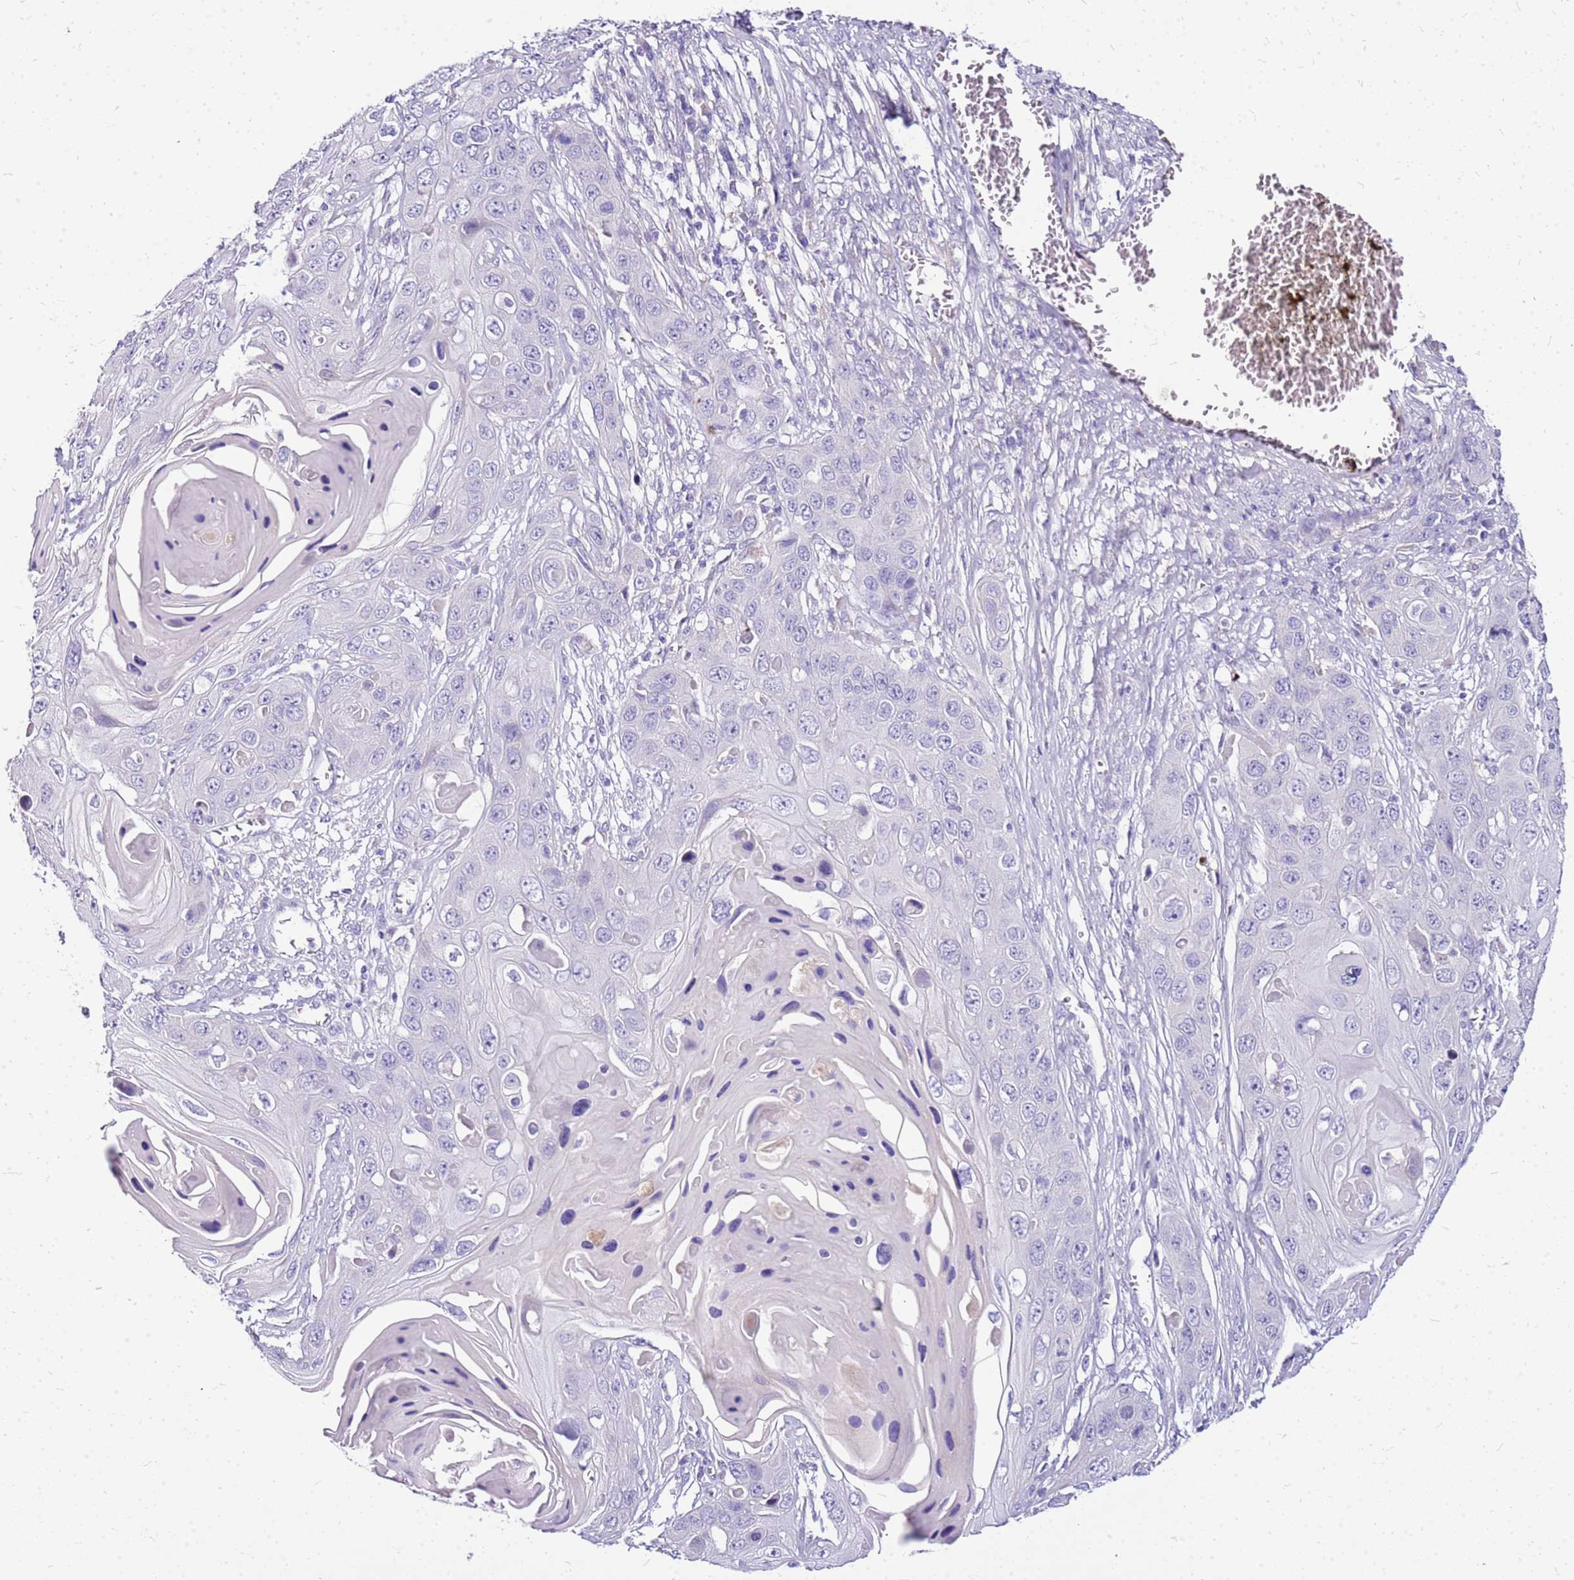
{"staining": {"intensity": "negative", "quantity": "none", "location": "none"}, "tissue": "skin cancer", "cell_type": "Tumor cells", "image_type": "cancer", "snomed": [{"axis": "morphology", "description": "Squamous cell carcinoma, NOS"}, {"axis": "topography", "description": "Skin"}], "caption": "This is an immunohistochemistry (IHC) image of skin squamous cell carcinoma. There is no positivity in tumor cells.", "gene": "DCDC2B", "patient": {"sex": "male", "age": 55}}